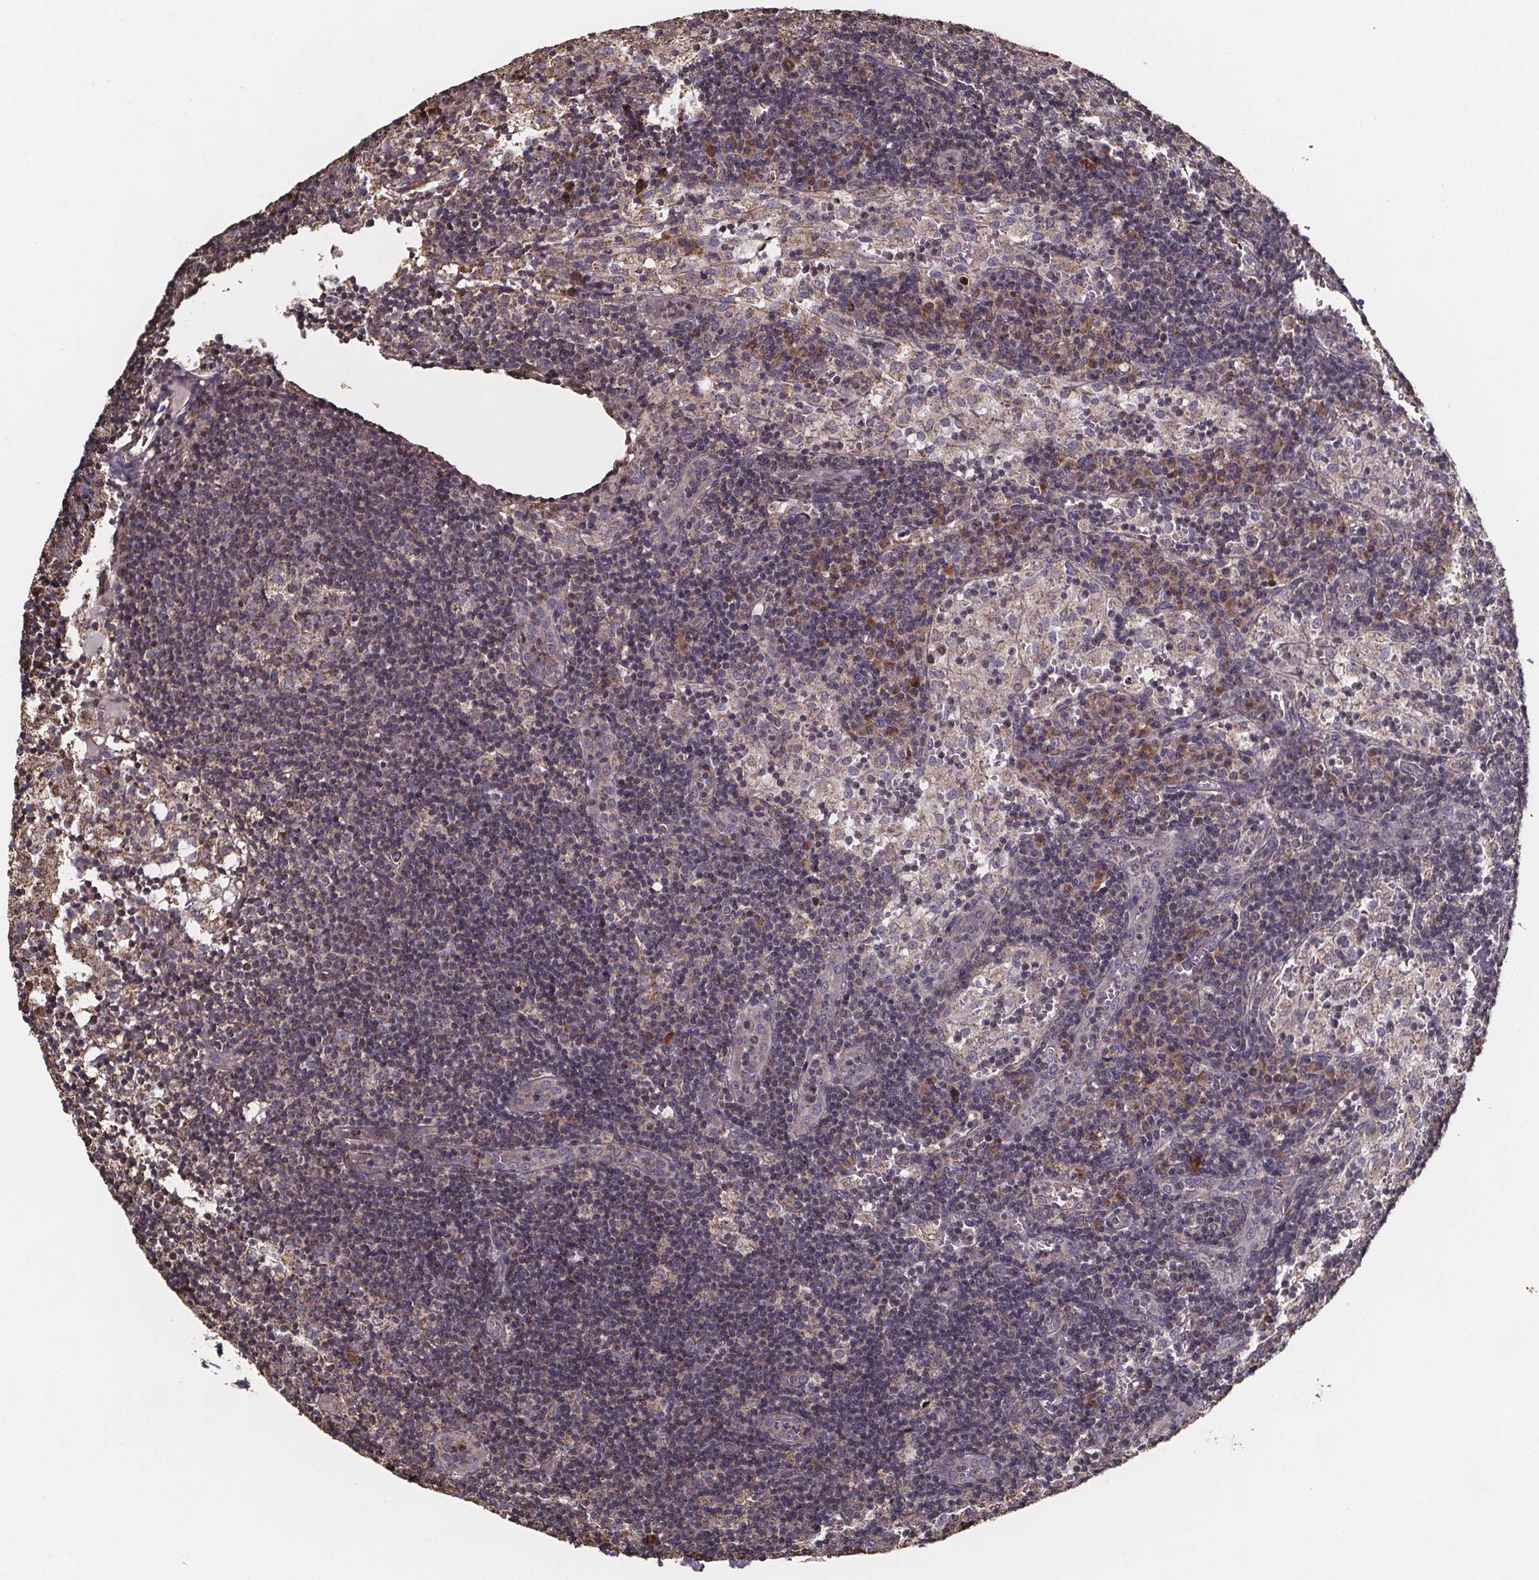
{"staining": {"intensity": "moderate", "quantity": "25%-75%", "location": "cytoplasmic/membranous"}, "tissue": "lymph node", "cell_type": "Germinal center cells", "image_type": "normal", "snomed": [{"axis": "morphology", "description": "Normal tissue, NOS"}, {"axis": "topography", "description": "Lymph node"}], "caption": "IHC of benign lymph node displays medium levels of moderate cytoplasmic/membranous staining in approximately 25%-75% of germinal center cells. The protein of interest is shown in brown color, while the nuclei are stained blue.", "gene": "SLC35D2", "patient": {"sex": "male", "age": 62}}